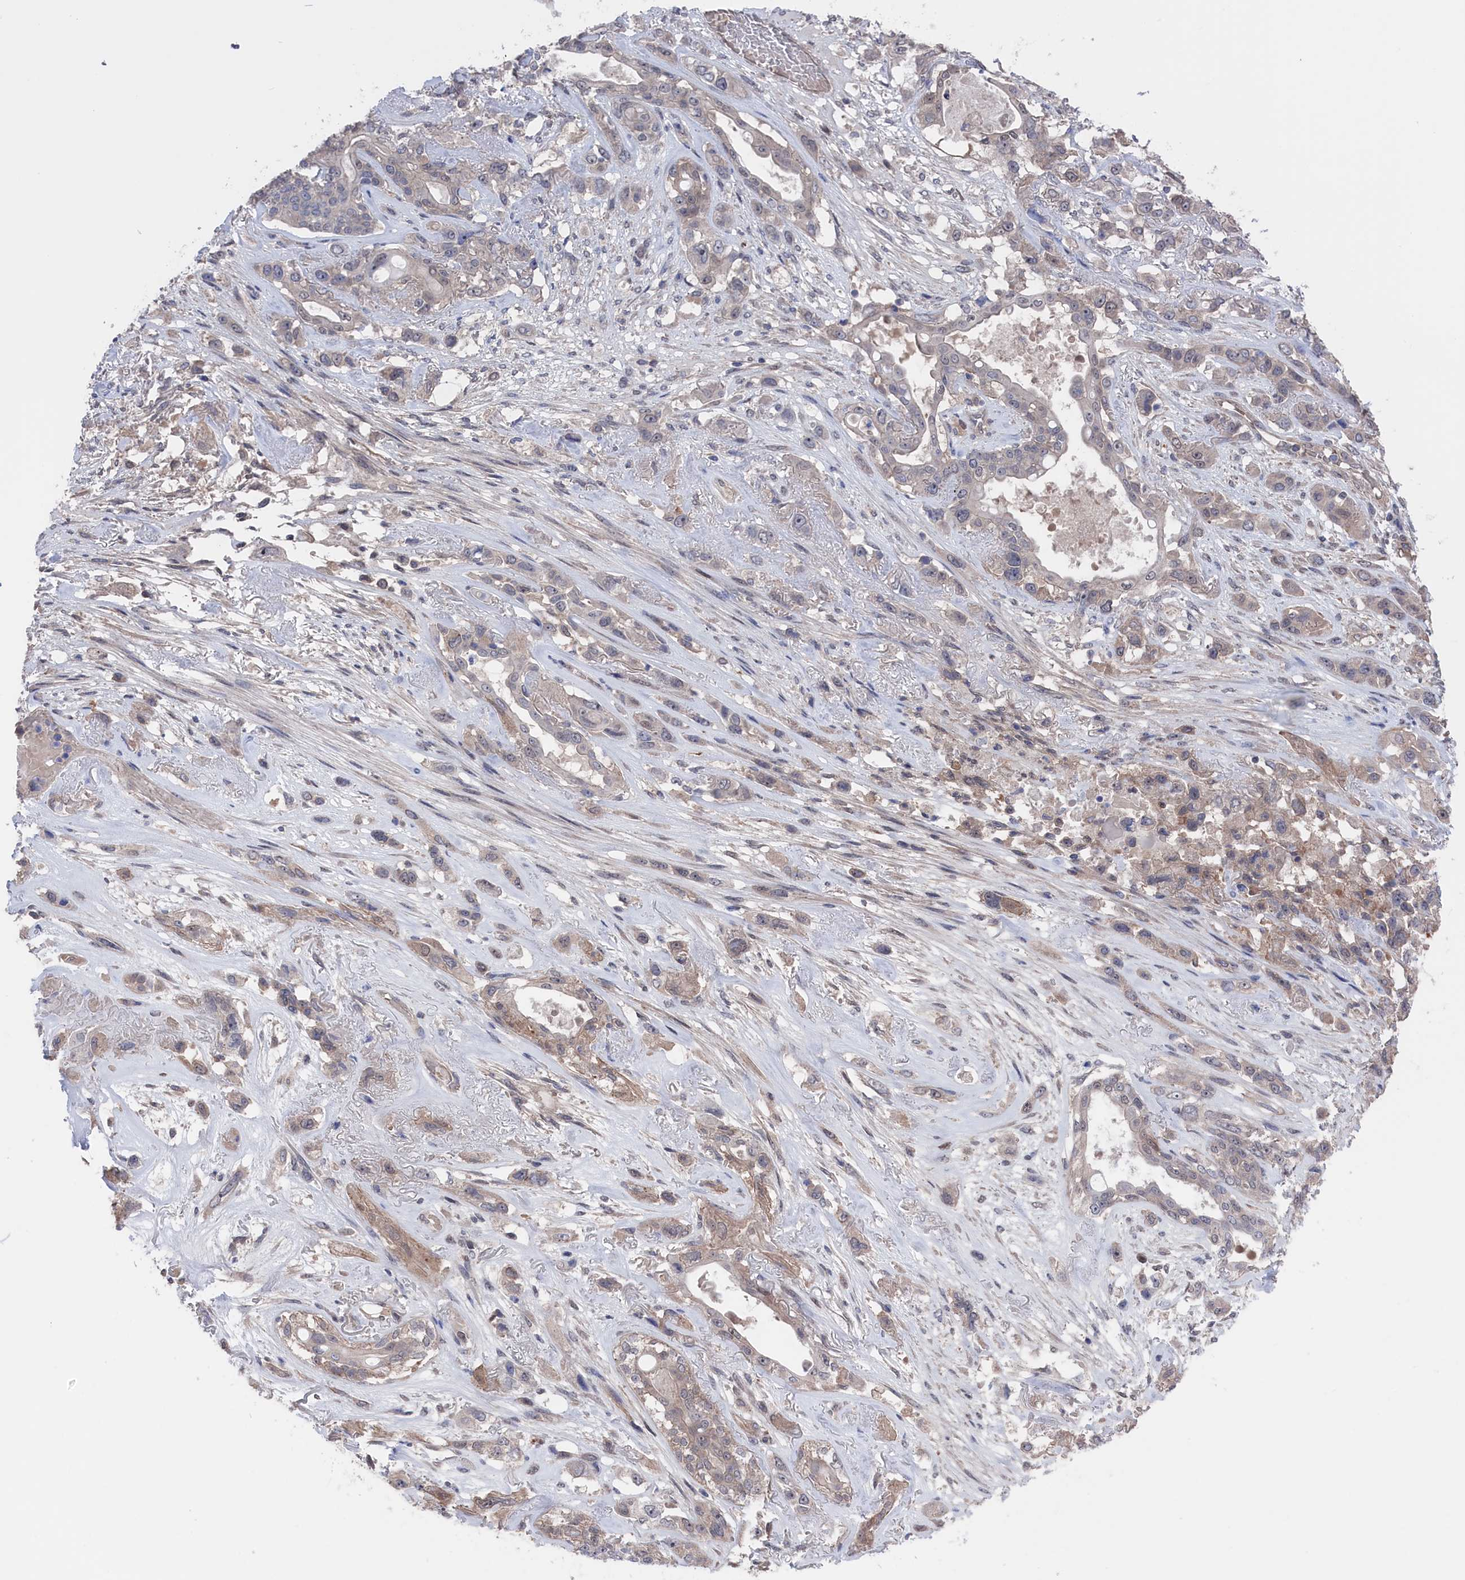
{"staining": {"intensity": "weak", "quantity": "<25%", "location": "cytoplasmic/membranous"}, "tissue": "lung cancer", "cell_type": "Tumor cells", "image_type": "cancer", "snomed": [{"axis": "morphology", "description": "Squamous cell carcinoma, NOS"}, {"axis": "topography", "description": "Lung"}], "caption": "This is a histopathology image of IHC staining of lung cancer (squamous cell carcinoma), which shows no positivity in tumor cells. (Brightfield microscopy of DAB immunohistochemistry at high magnification).", "gene": "NUTF2", "patient": {"sex": "female", "age": 70}}